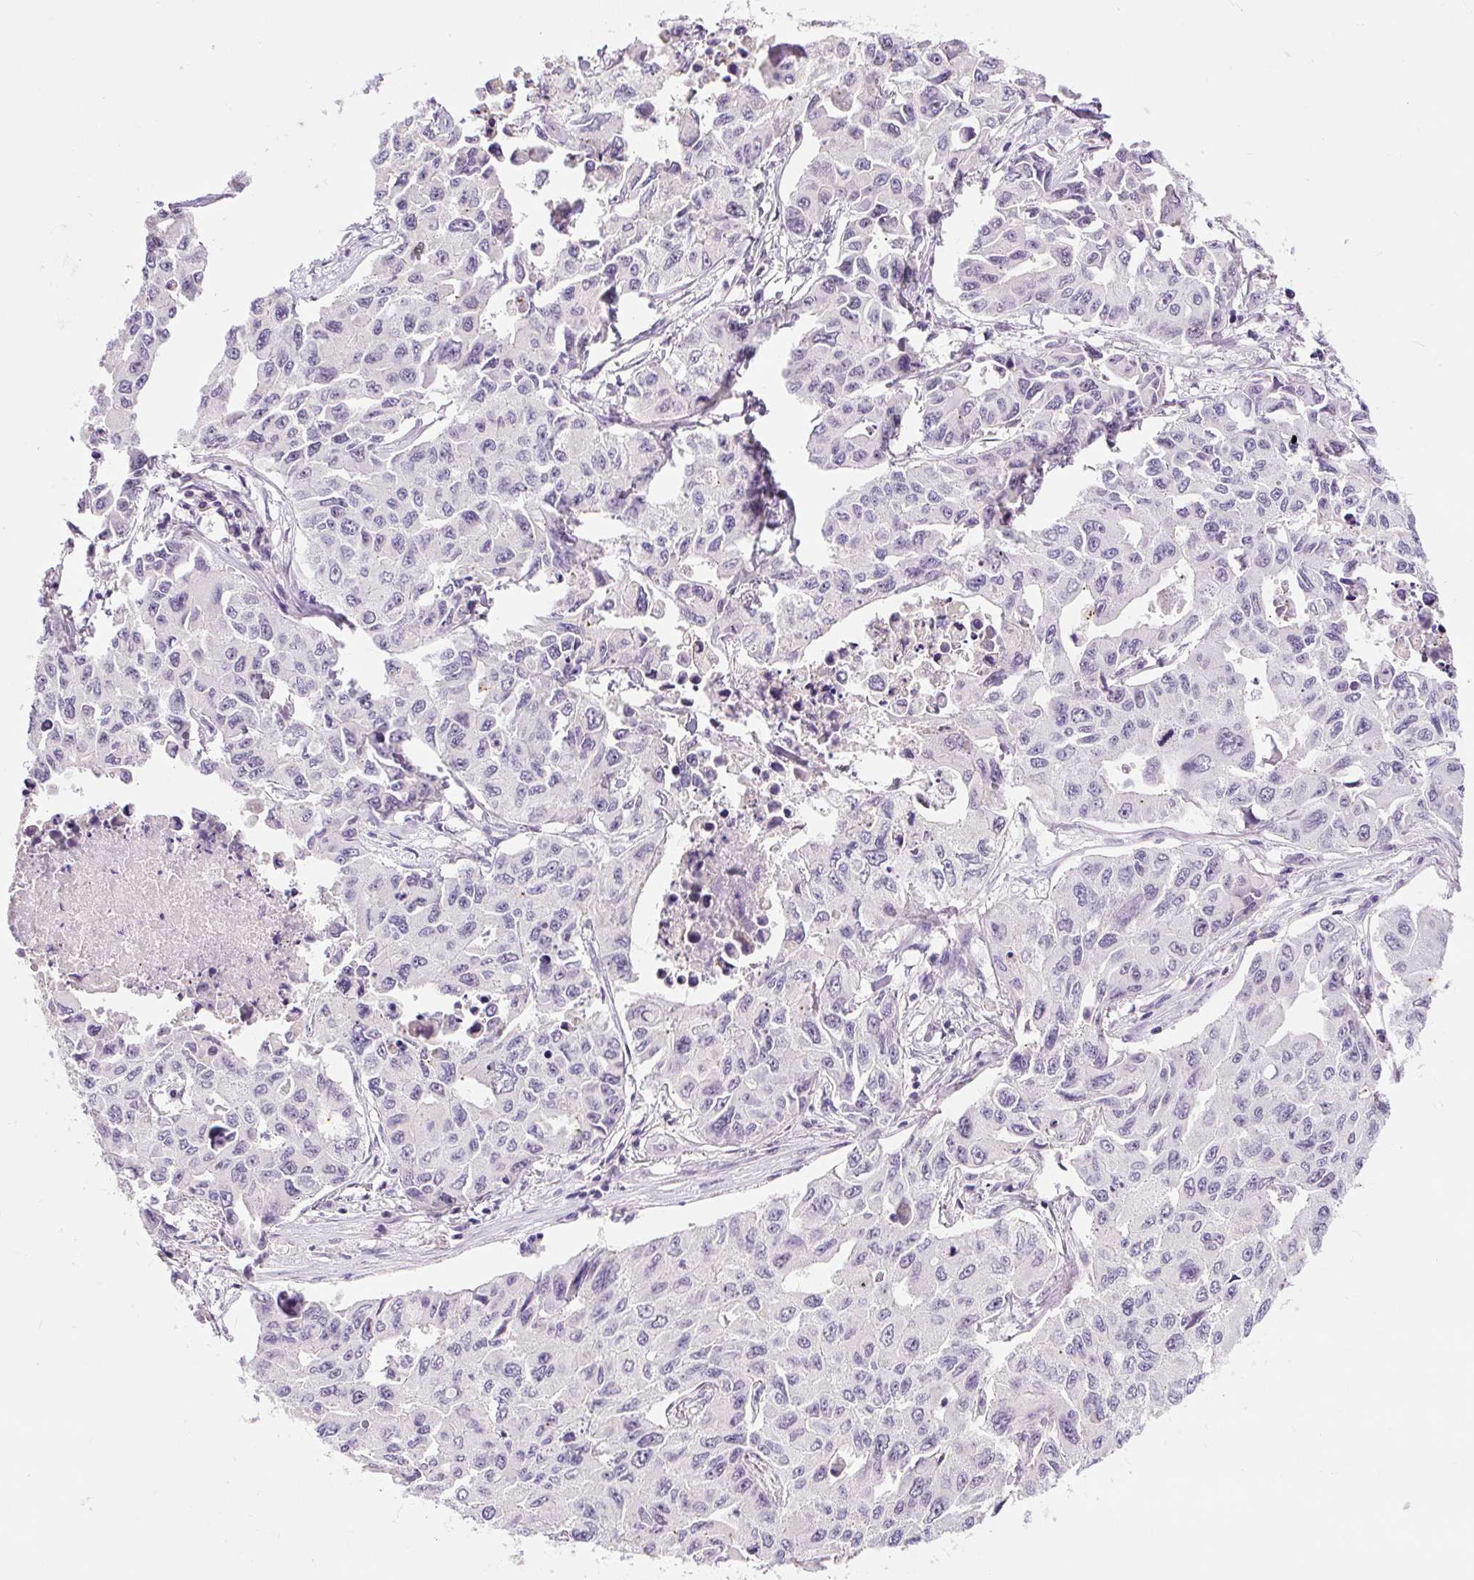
{"staining": {"intensity": "moderate", "quantity": "<25%", "location": "nuclear"}, "tissue": "lung cancer", "cell_type": "Tumor cells", "image_type": "cancer", "snomed": [{"axis": "morphology", "description": "Adenocarcinoma, NOS"}, {"axis": "topography", "description": "Lung"}], "caption": "Immunohistochemistry histopathology image of neoplastic tissue: human adenocarcinoma (lung) stained using IHC reveals low levels of moderate protein expression localized specifically in the nuclear of tumor cells, appearing as a nuclear brown color.", "gene": "RACGAP1", "patient": {"sex": "male", "age": 64}}